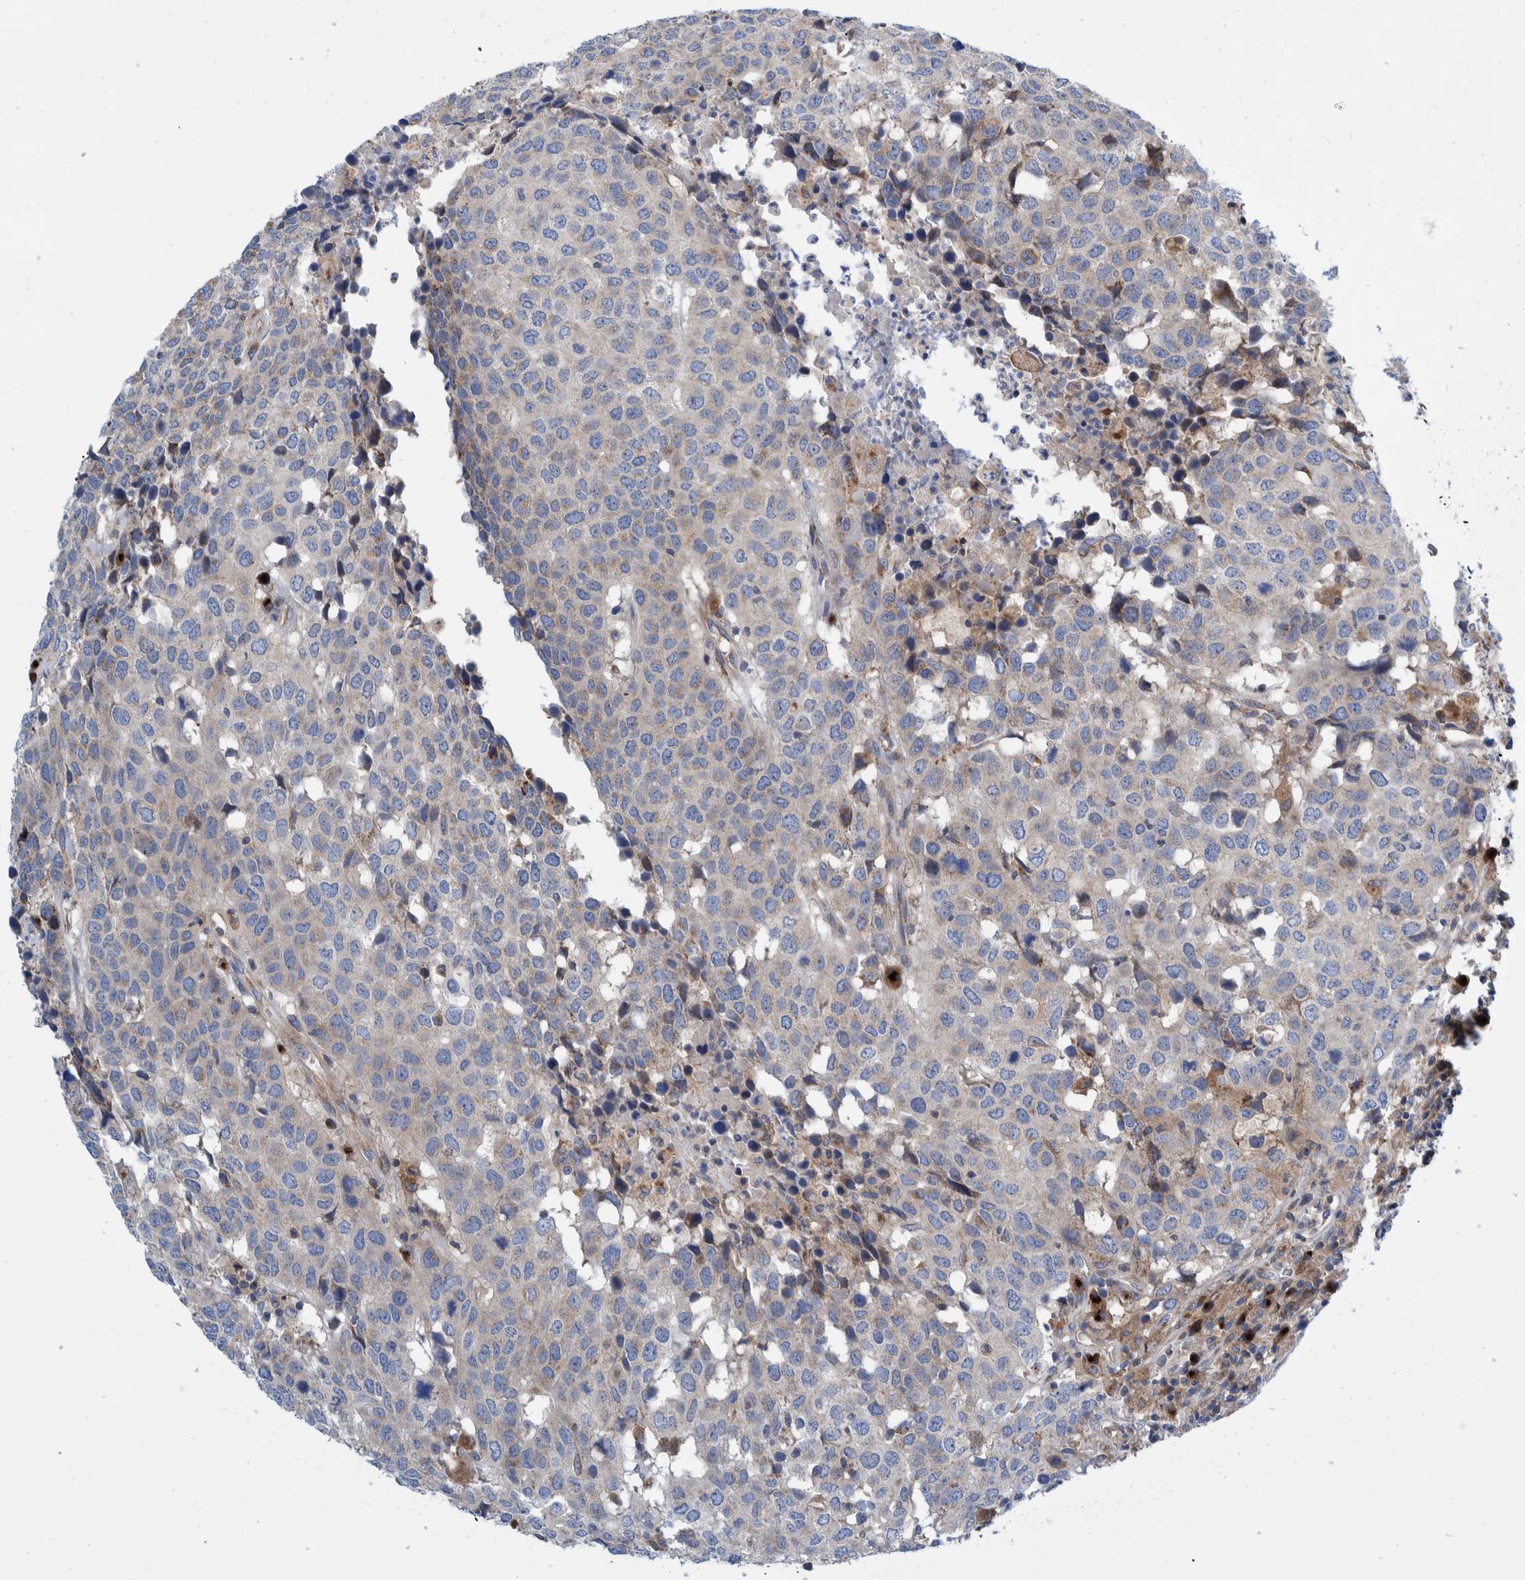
{"staining": {"intensity": "weak", "quantity": "<25%", "location": "cytoplasmic/membranous"}, "tissue": "head and neck cancer", "cell_type": "Tumor cells", "image_type": "cancer", "snomed": [{"axis": "morphology", "description": "Squamous cell carcinoma, NOS"}, {"axis": "topography", "description": "Head-Neck"}], "caption": "Tumor cells are negative for protein expression in human head and neck cancer.", "gene": "TRIM58", "patient": {"sex": "male", "age": 66}}